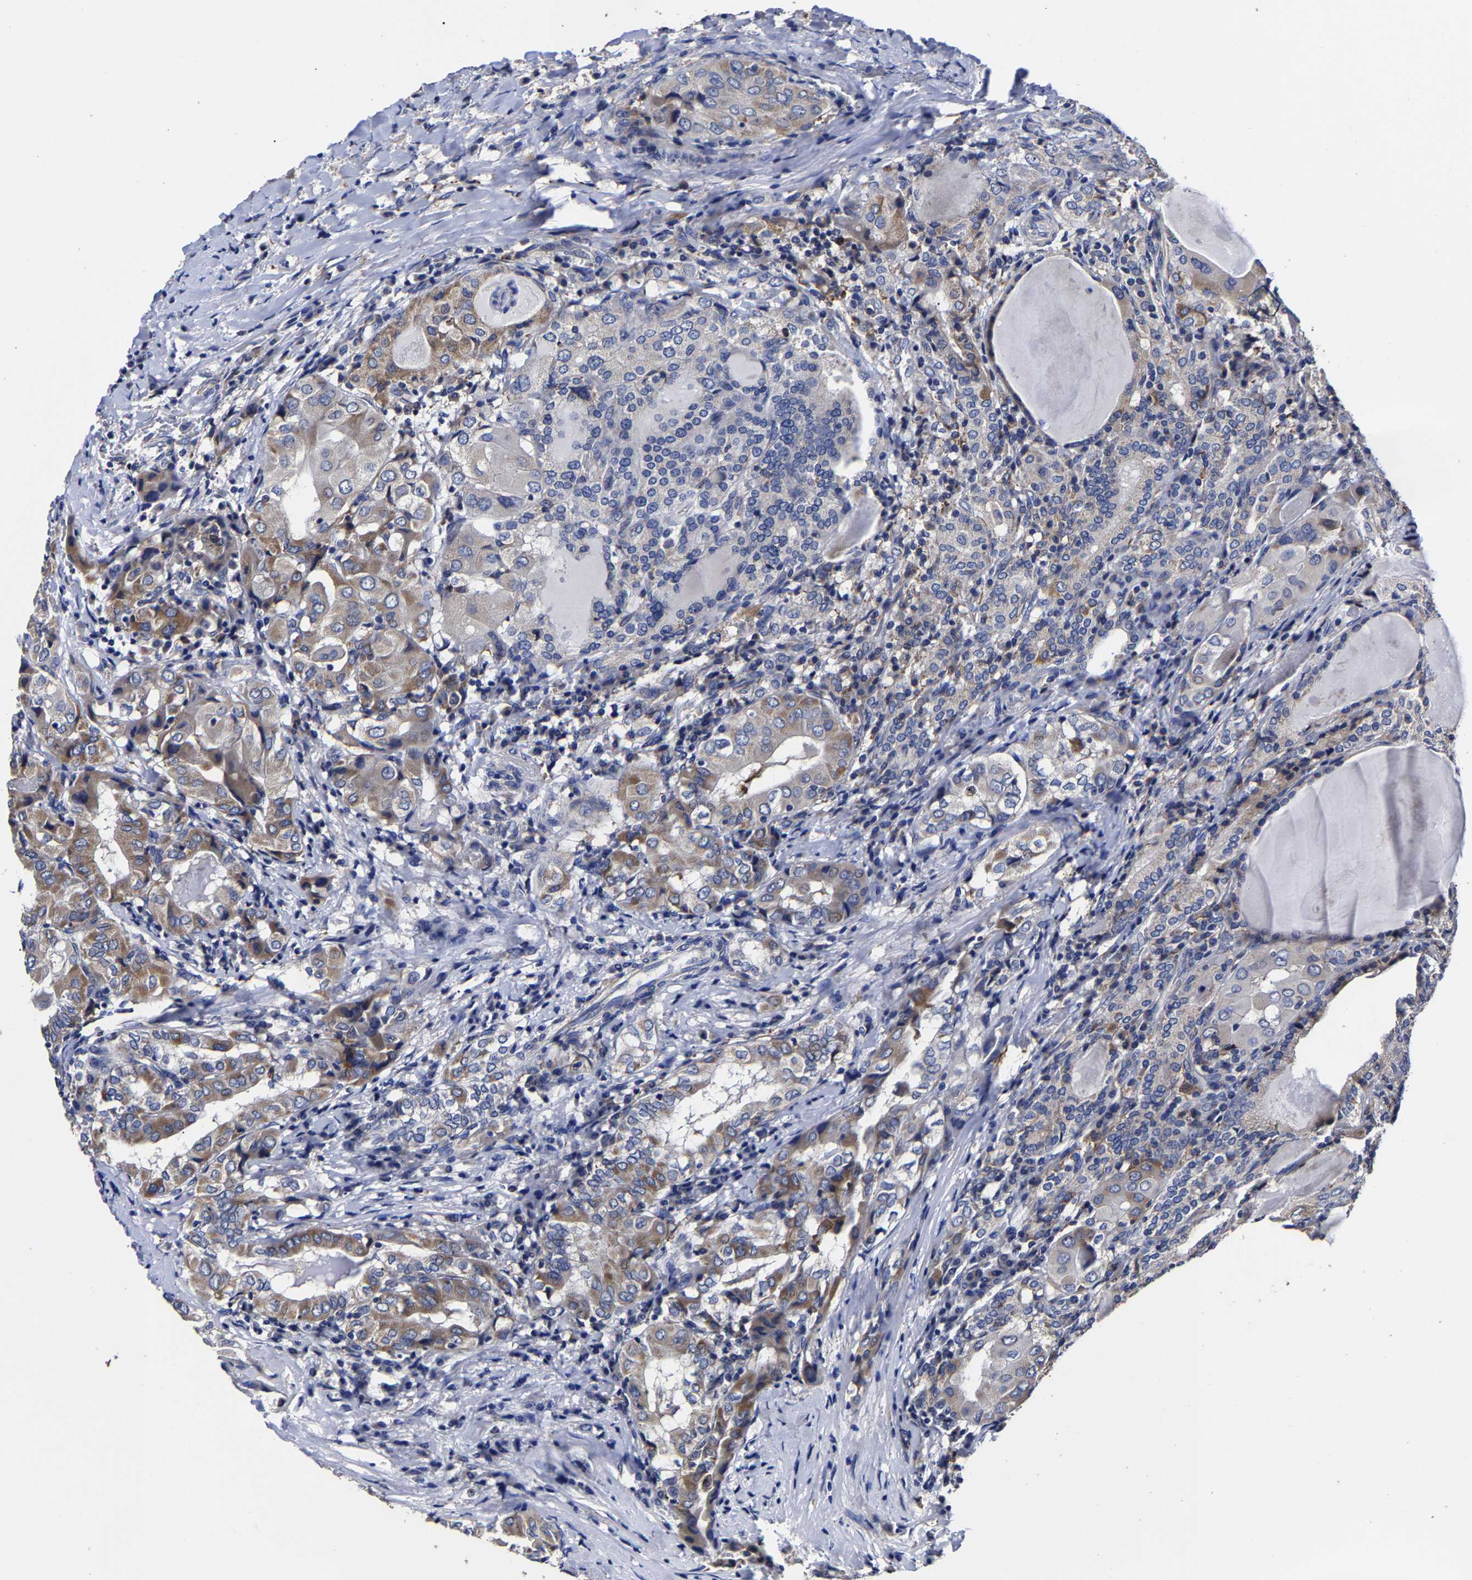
{"staining": {"intensity": "moderate", "quantity": ">75%", "location": "cytoplasmic/membranous"}, "tissue": "thyroid cancer", "cell_type": "Tumor cells", "image_type": "cancer", "snomed": [{"axis": "morphology", "description": "Papillary adenocarcinoma, NOS"}, {"axis": "topography", "description": "Thyroid gland"}], "caption": "Protein staining reveals moderate cytoplasmic/membranous expression in about >75% of tumor cells in thyroid cancer.", "gene": "AASS", "patient": {"sex": "female", "age": 42}}